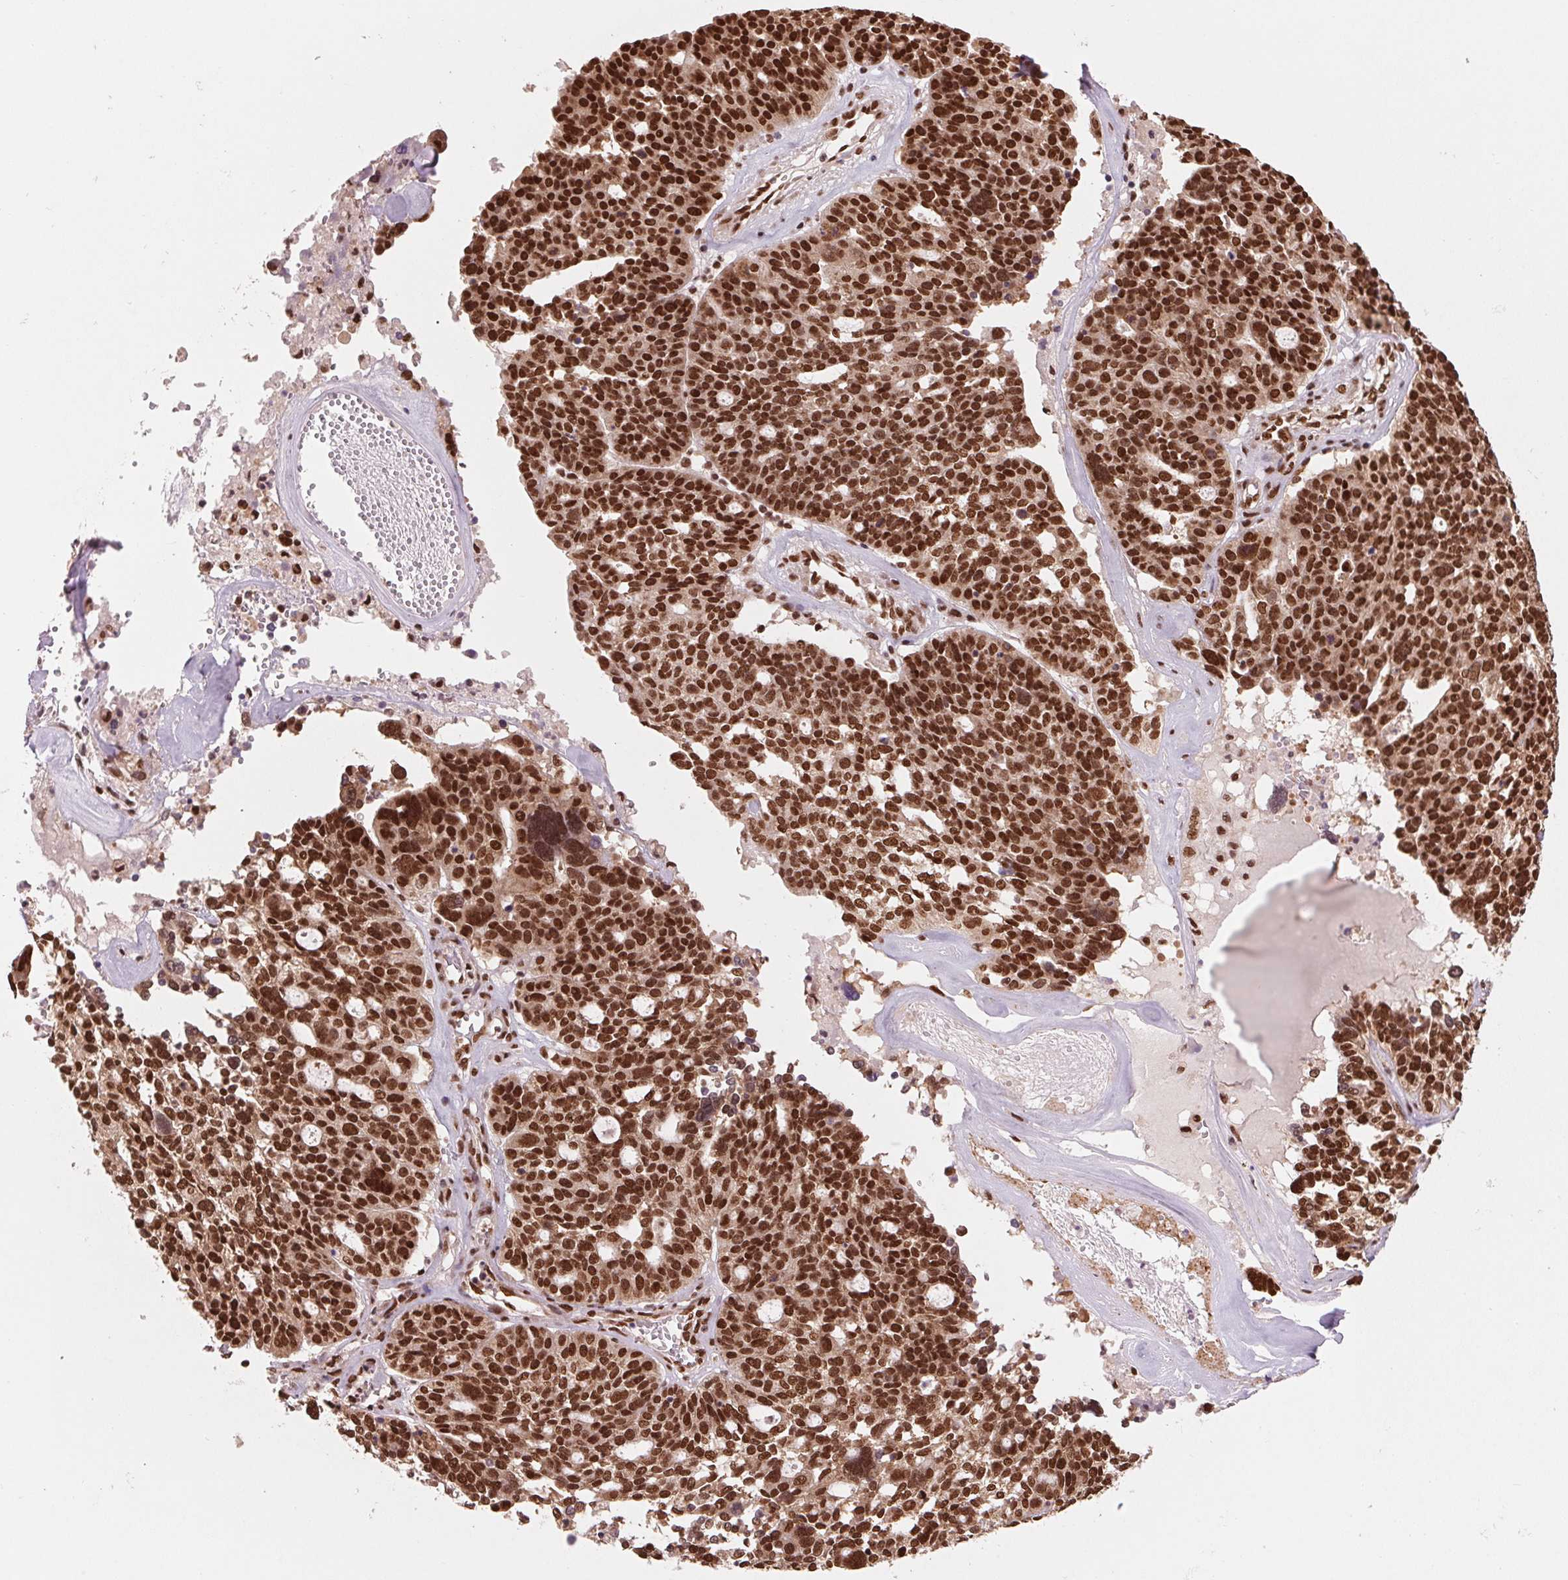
{"staining": {"intensity": "strong", "quantity": ">75%", "location": "nuclear"}, "tissue": "ovarian cancer", "cell_type": "Tumor cells", "image_type": "cancer", "snomed": [{"axis": "morphology", "description": "Cystadenocarcinoma, serous, NOS"}, {"axis": "topography", "description": "Ovary"}], "caption": "A brown stain labels strong nuclear expression of a protein in ovarian serous cystadenocarcinoma tumor cells.", "gene": "TTLL9", "patient": {"sex": "female", "age": 59}}